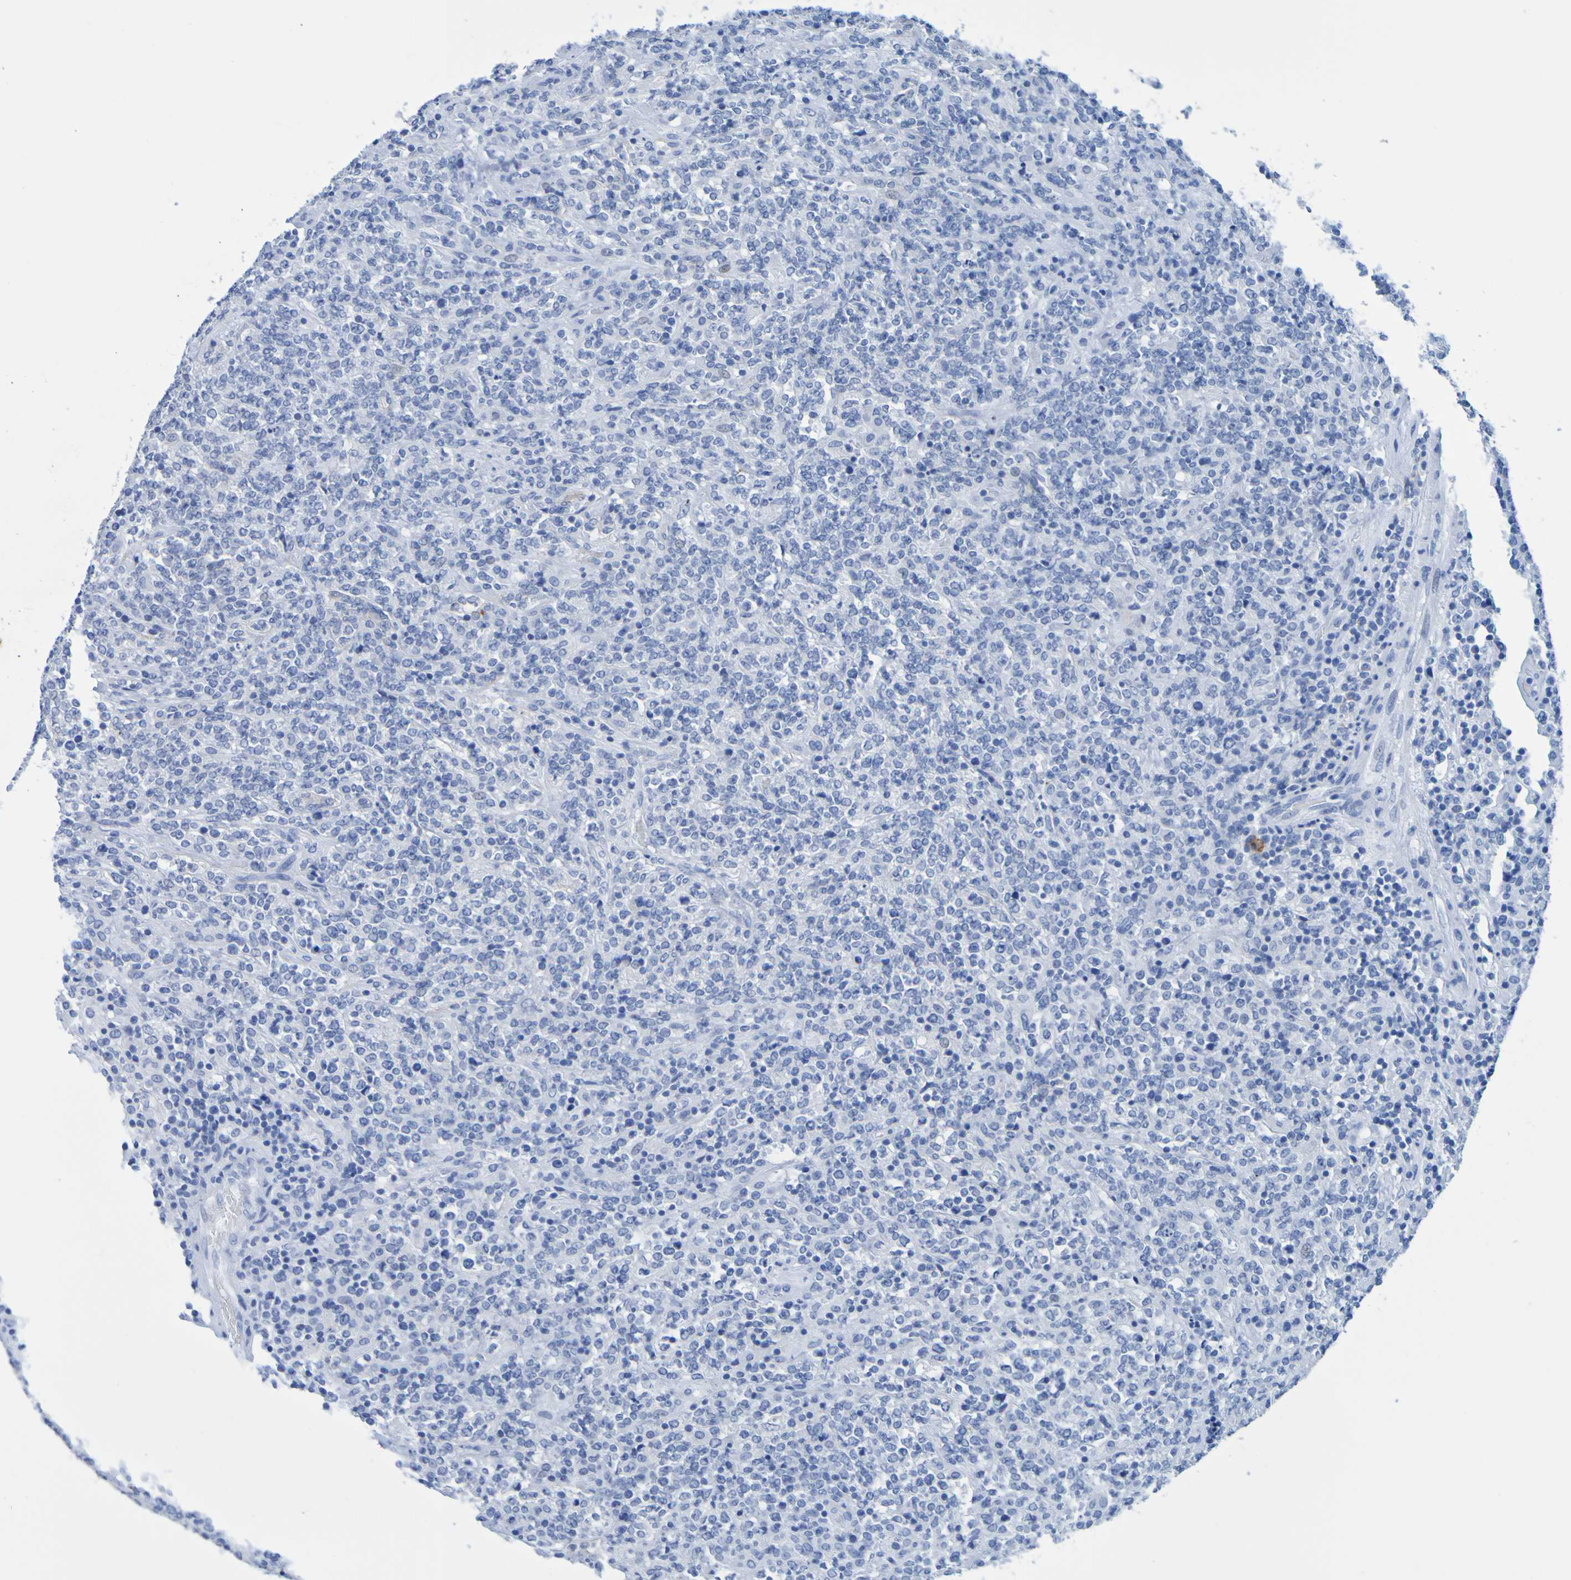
{"staining": {"intensity": "negative", "quantity": "none", "location": "none"}, "tissue": "lymphoma", "cell_type": "Tumor cells", "image_type": "cancer", "snomed": [{"axis": "morphology", "description": "Malignant lymphoma, non-Hodgkin's type, High grade"}, {"axis": "topography", "description": "Soft tissue"}], "caption": "Immunohistochemical staining of malignant lymphoma, non-Hodgkin's type (high-grade) displays no significant staining in tumor cells.", "gene": "DPEP1", "patient": {"sex": "male", "age": 18}}